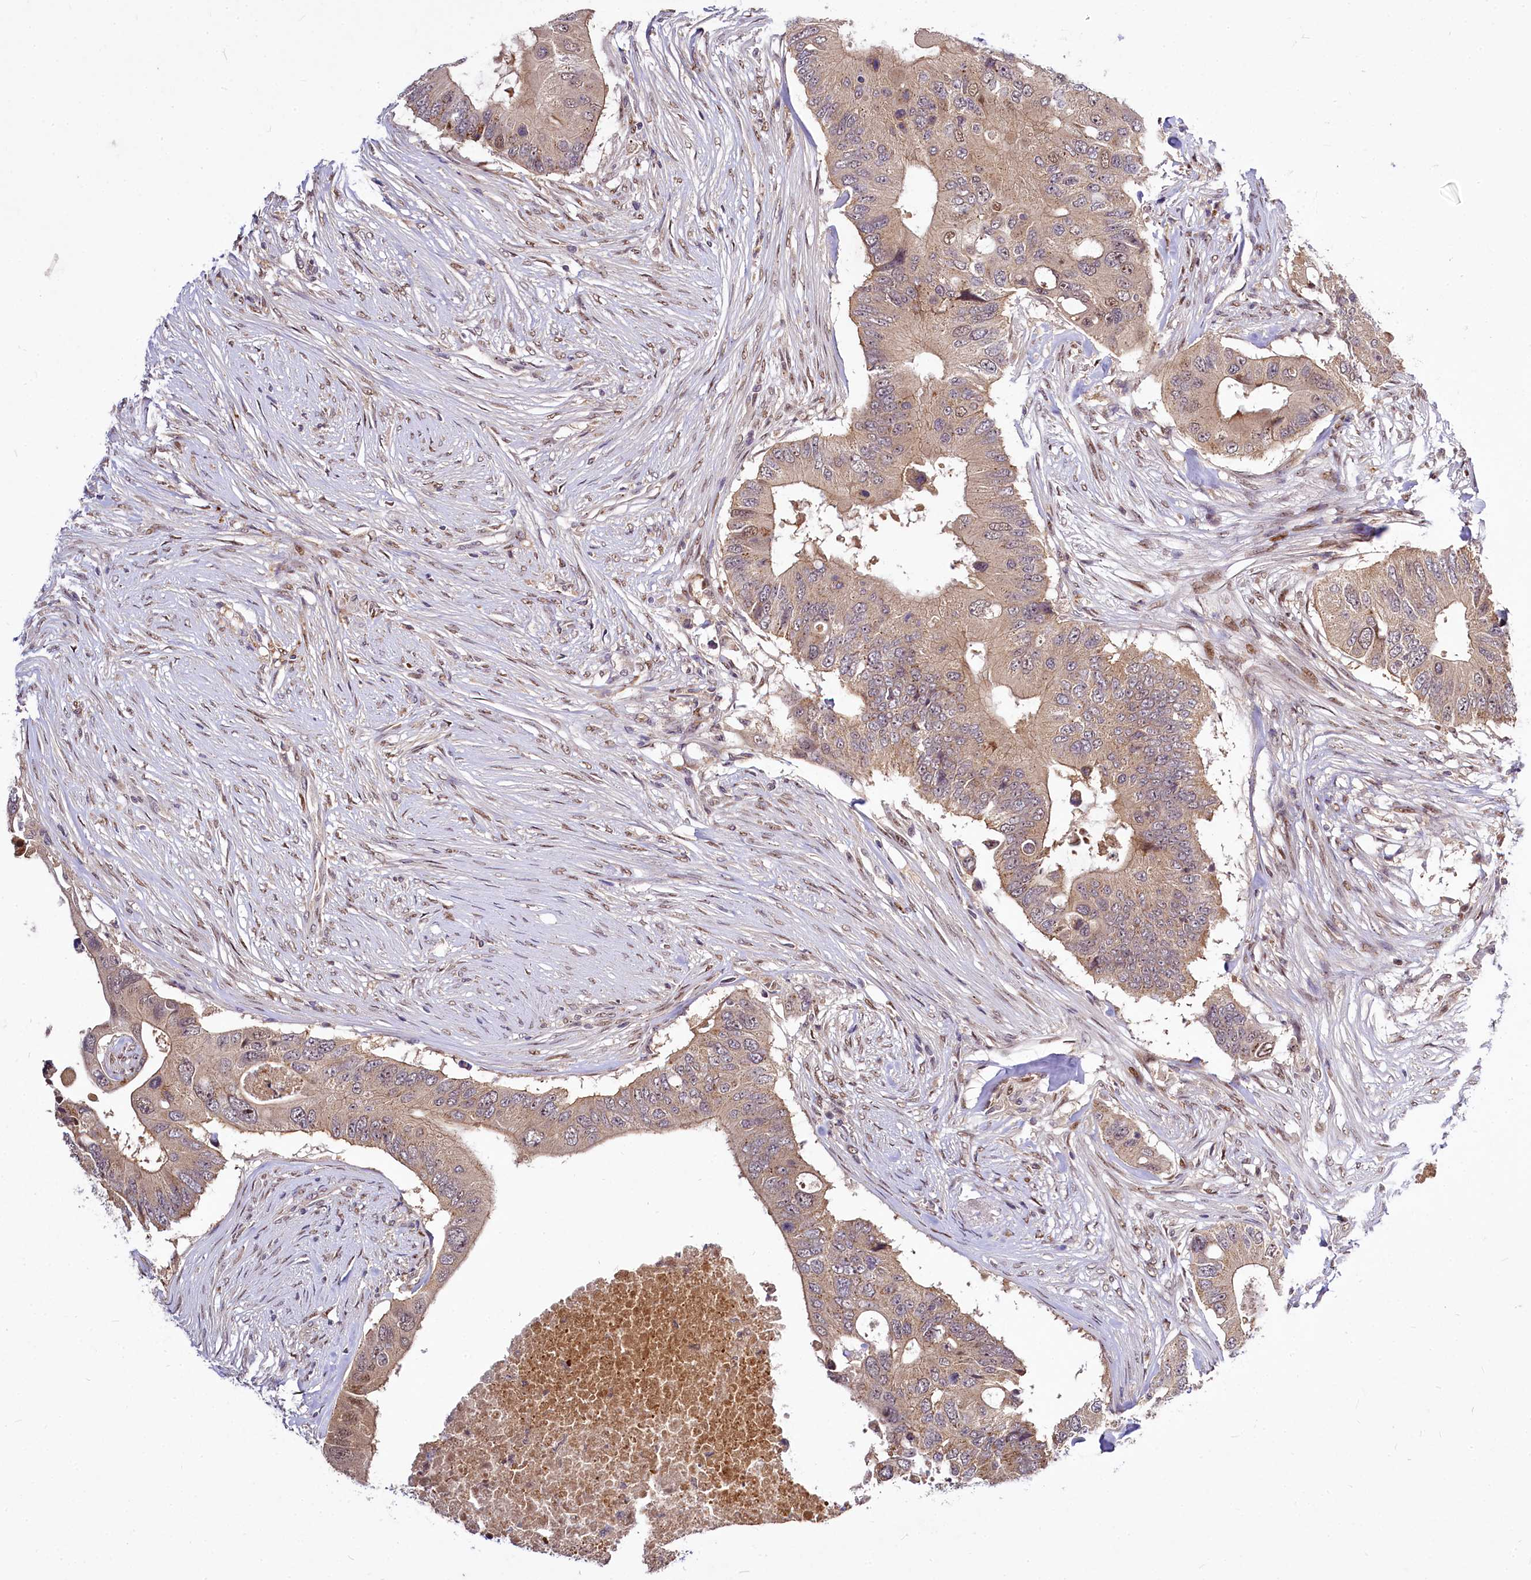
{"staining": {"intensity": "weak", "quantity": ">75%", "location": "cytoplasmic/membranous,nuclear"}, "tissue": "colorectal cancer", "cell_type": "Tumor cells", "image_type": "cancer", "snomed": [{"axis": "morphology", "description": "Adenocarcinoma, NOS"}, {"axis": "topography", "description": "Colon"}], "caption": "Immunohistochemical staining of colorectal cancer (adenocarcinoma) shows low levels of weak cytoplasmic/membranous and nuclear positivity in approximately >75% of tumor cells.", "gene": "MAML2", "patient": {"sex": "male", "age": 71}}